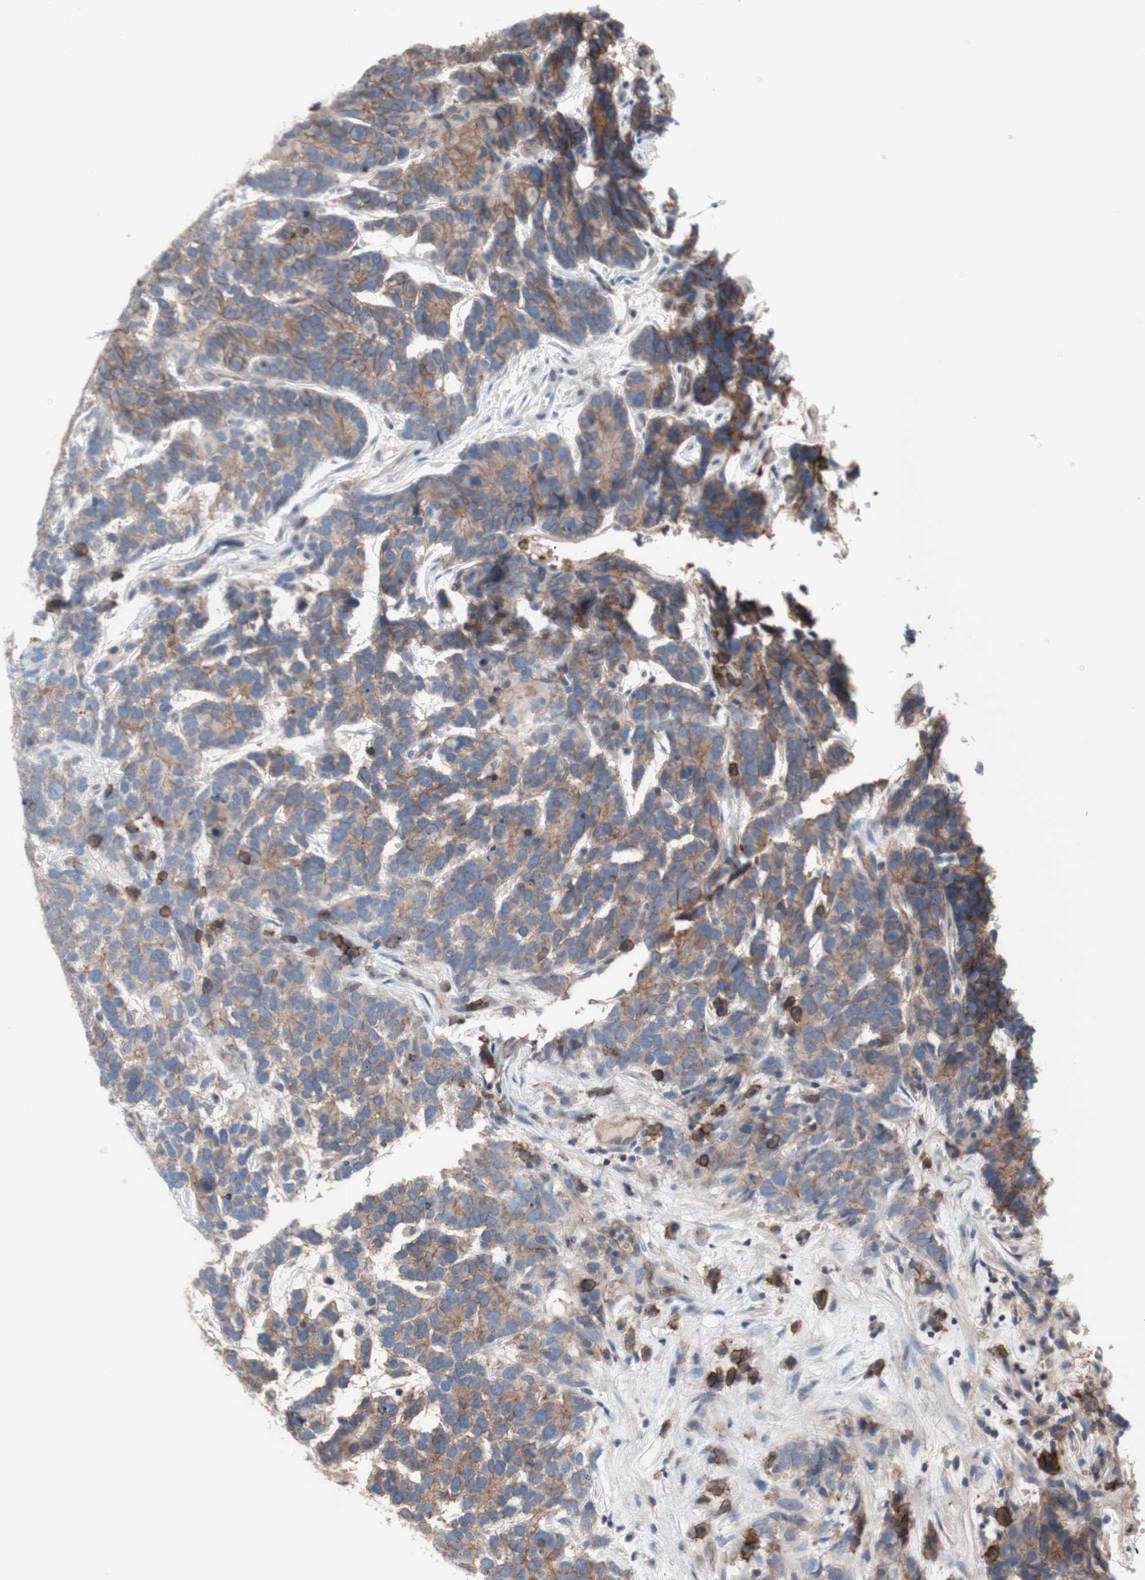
{"staining": {"intensity": "moderate", "quantity": "25%-75%", "location": "cytoplasmic/membranous"}, "tissue": "testis cancer", "cell_type": "Tumor cells", "image_type": "cancer", "snomed": [{"axis": "morphology", "description": "Carcinoma, Embryonal, NOS"}, {"axis": "topography", "description": "Testis"}], "caption": "DAB immunohistochemical staining of embryonal carcinoma (testis) exhibits moderate cytoplasmic/membranous protein expression in approximately 25%-75% of tumor cells.", "gene": "CD46", "patient": {"sex": "male", "age": 26}}